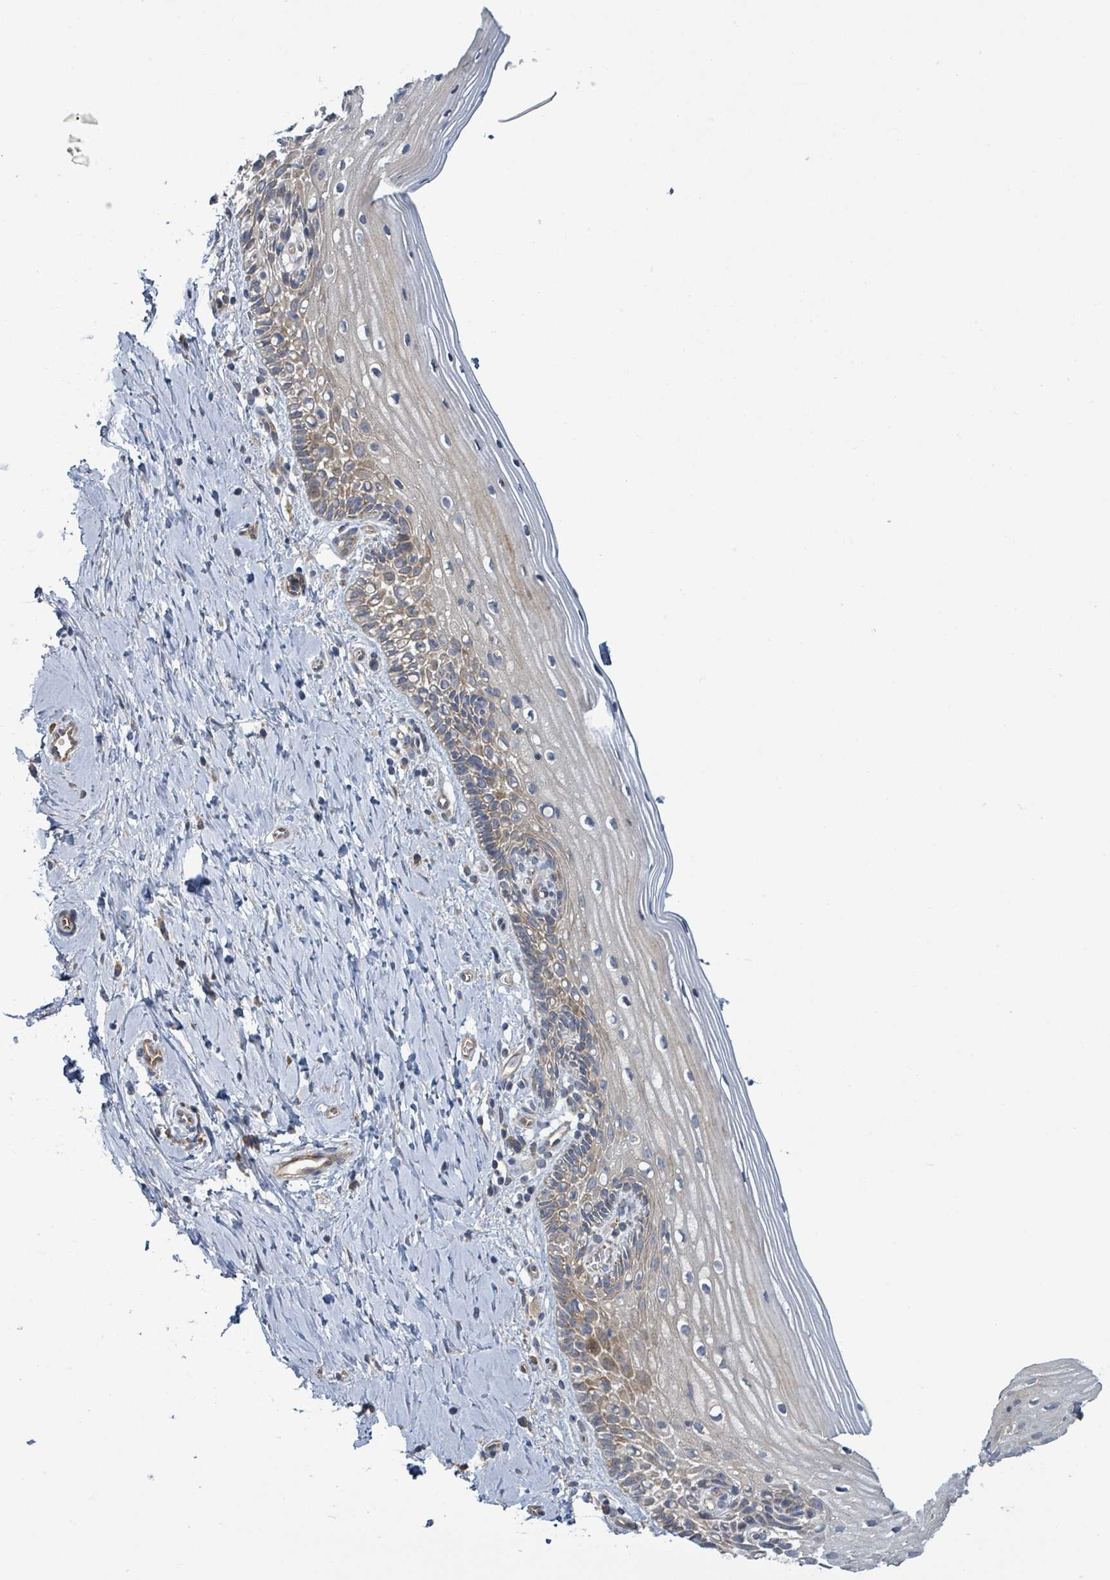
{"staining": {"intensity": "moderate", "quantity": "<25%", "location": "cytoplasmic/membranous"}, "tissue": "cervix", "cell_type": "Glandular cells", "image_type": "normal", "snomed": [{"axis": "morphology", "description": "Normal tissue, NOS"}, {"axis": "topography", "description": "Cervix"}], "caption": "Immunohistochemical staining of unremarkable human cervix shows <25% levels of moderate cytoplasmic/membranous protein staining in approximately <25% of glandular cells.", "gene": "CFAP210", "patient": {"sex": "female", "age": 44}}